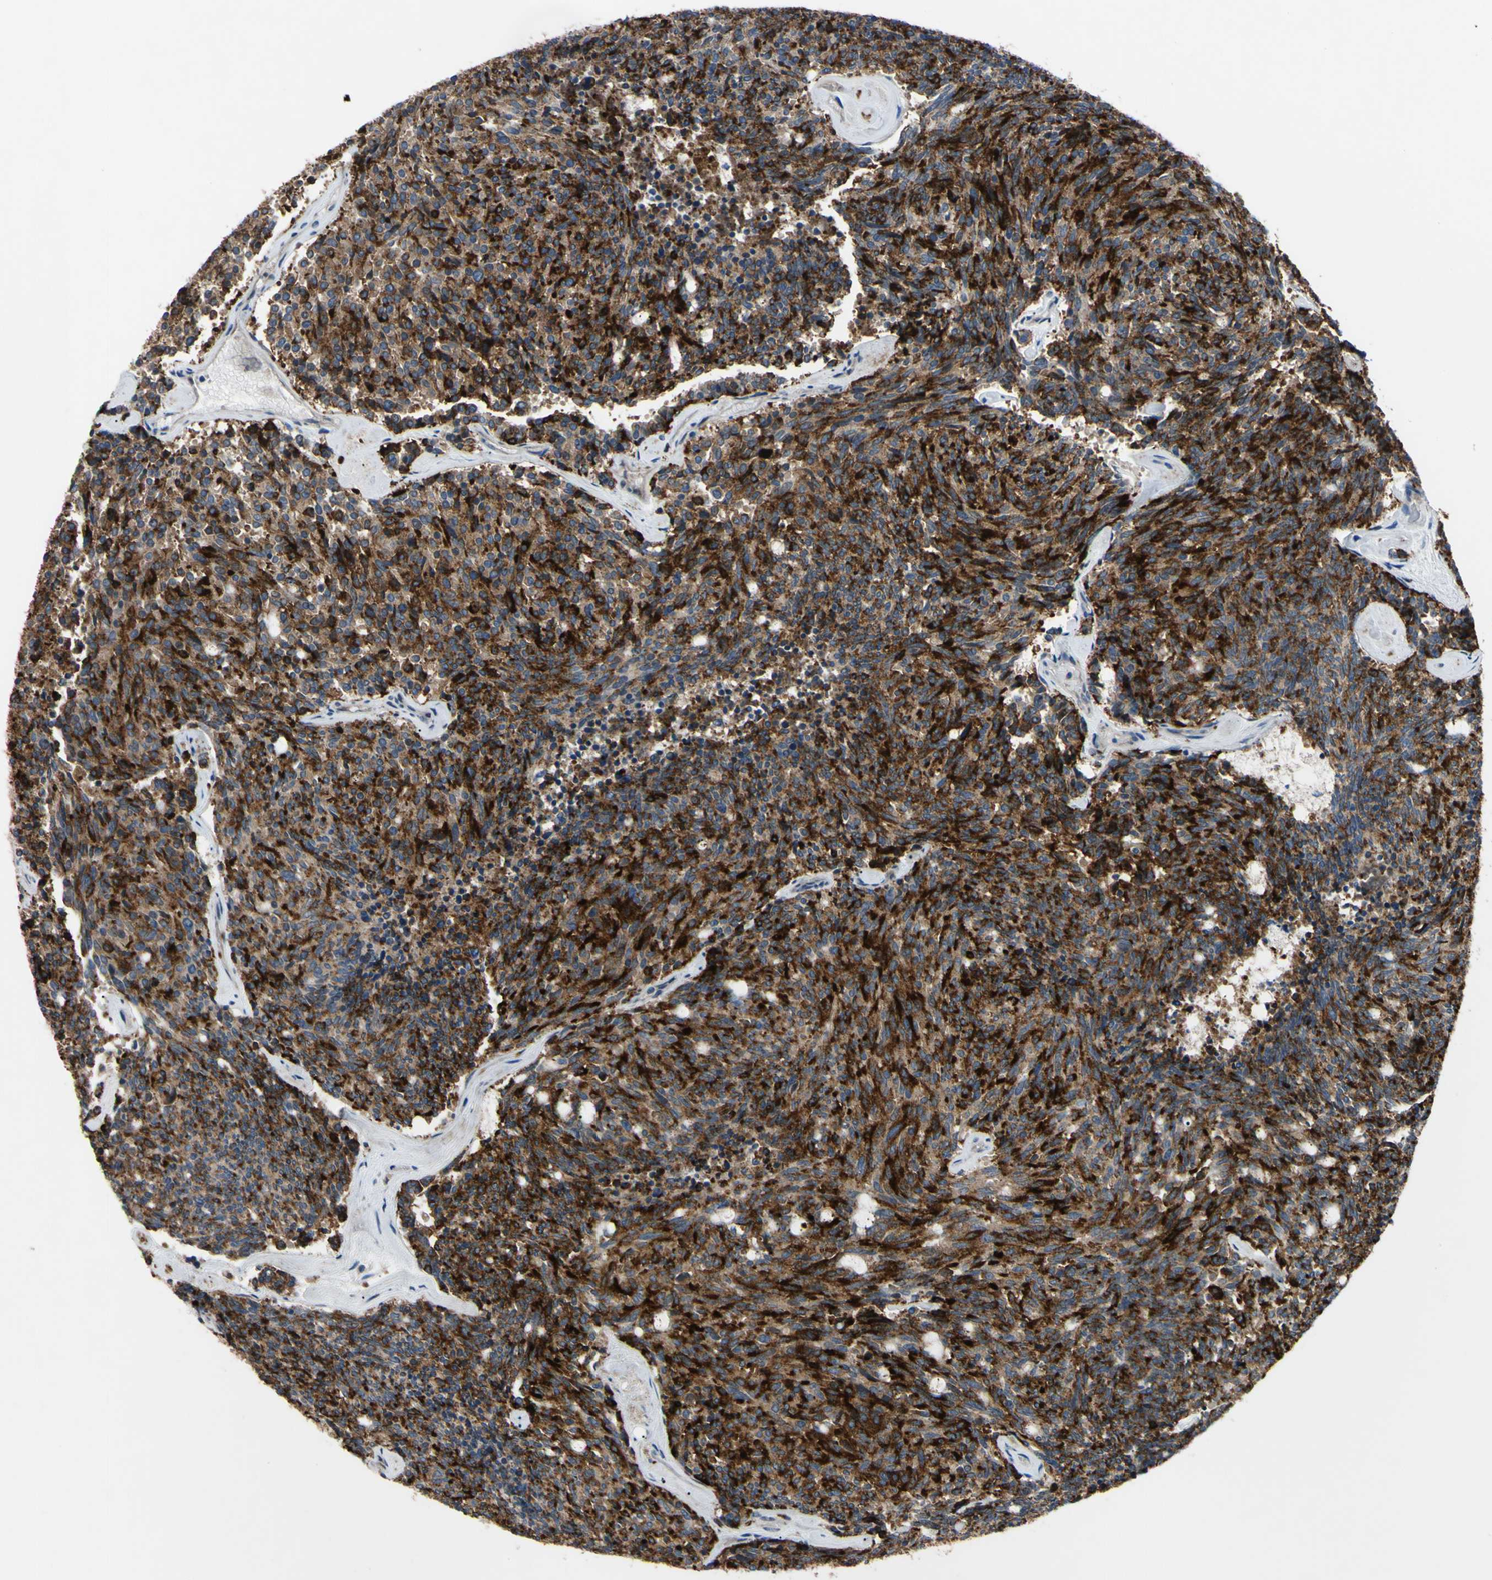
{"staining": {"intensity": "strong", "quantity": ">75%", "location": "cytoplasmic/membranous"}, "tissue": "carcinoid", "cell_type": "Tumor cells", "image_type": "cancer", "snomed": [{"axis": "morphology", "description": "Carcinoid, malignant, NOS"}, {"axis": "topography", "description": "Pancreas"}], "caption": "Strong cytoplasmic/membranous staining for a protein is appreciated in approximately >75% of tumor cells of carcinoid (malignant) using IHC.", "gene": "HILPDA", "patient": {"sex": "female", "age": 54}}